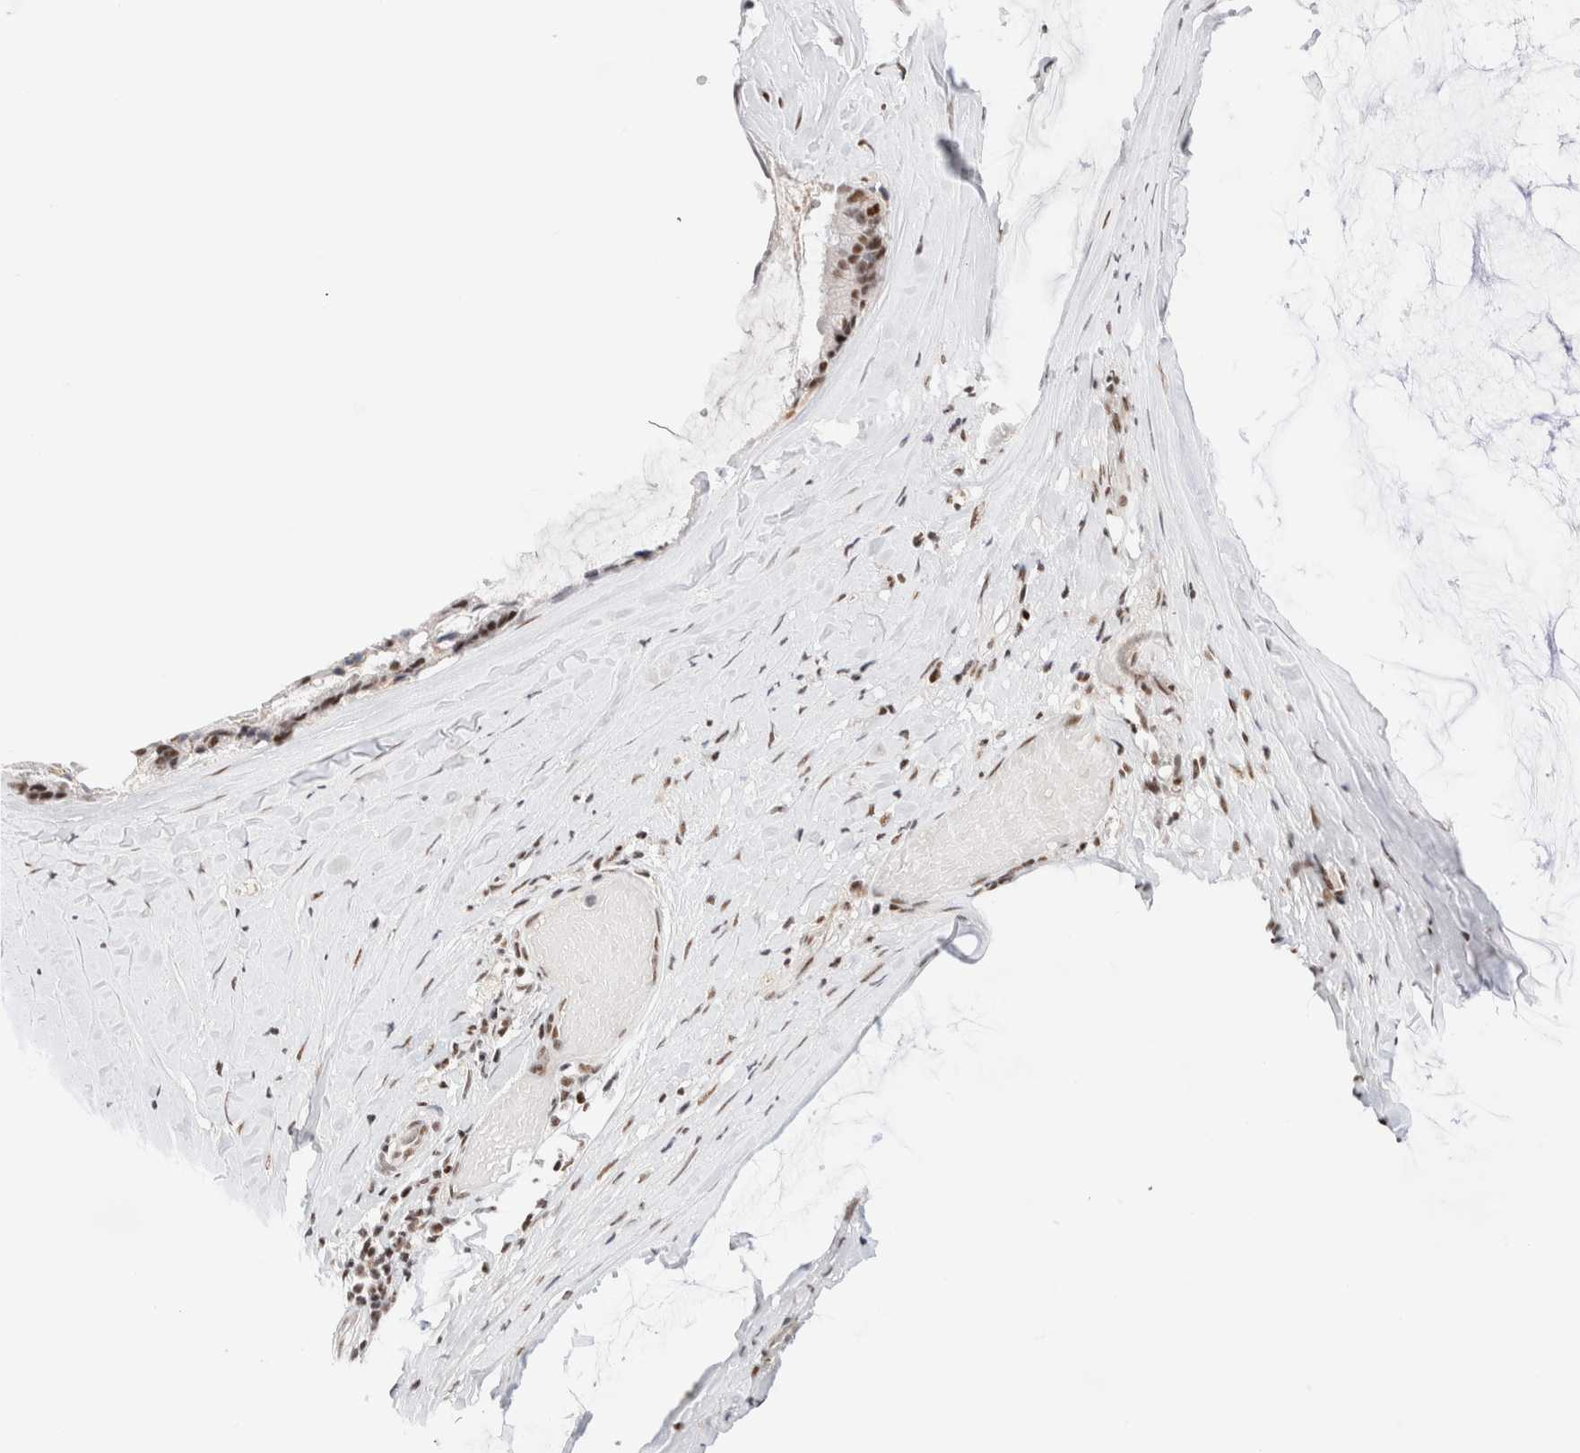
{"staining": {"intensity": "moderate", "quantity": ">75%", "location": "nuclear"}, "tissue": "ovarian cancer", "cell_type": "Tumor cells", "image_type": "cancer", "snomed": [{"axis": "morphology", "description": "Cystadenocarcinoma, mucinous, NOS"}, {"axis": "topography", "description": "Ovary"}], "caption": "A micrograph showing moderate nuclear positivity in about >75% of tumor cells in ovarian cancer (mucinous cystadenocarcinoma), as visualized by brown immunohistochemical staining.", "gene": "ZNF282", "patient": {"sex": "female", "age": 39}}